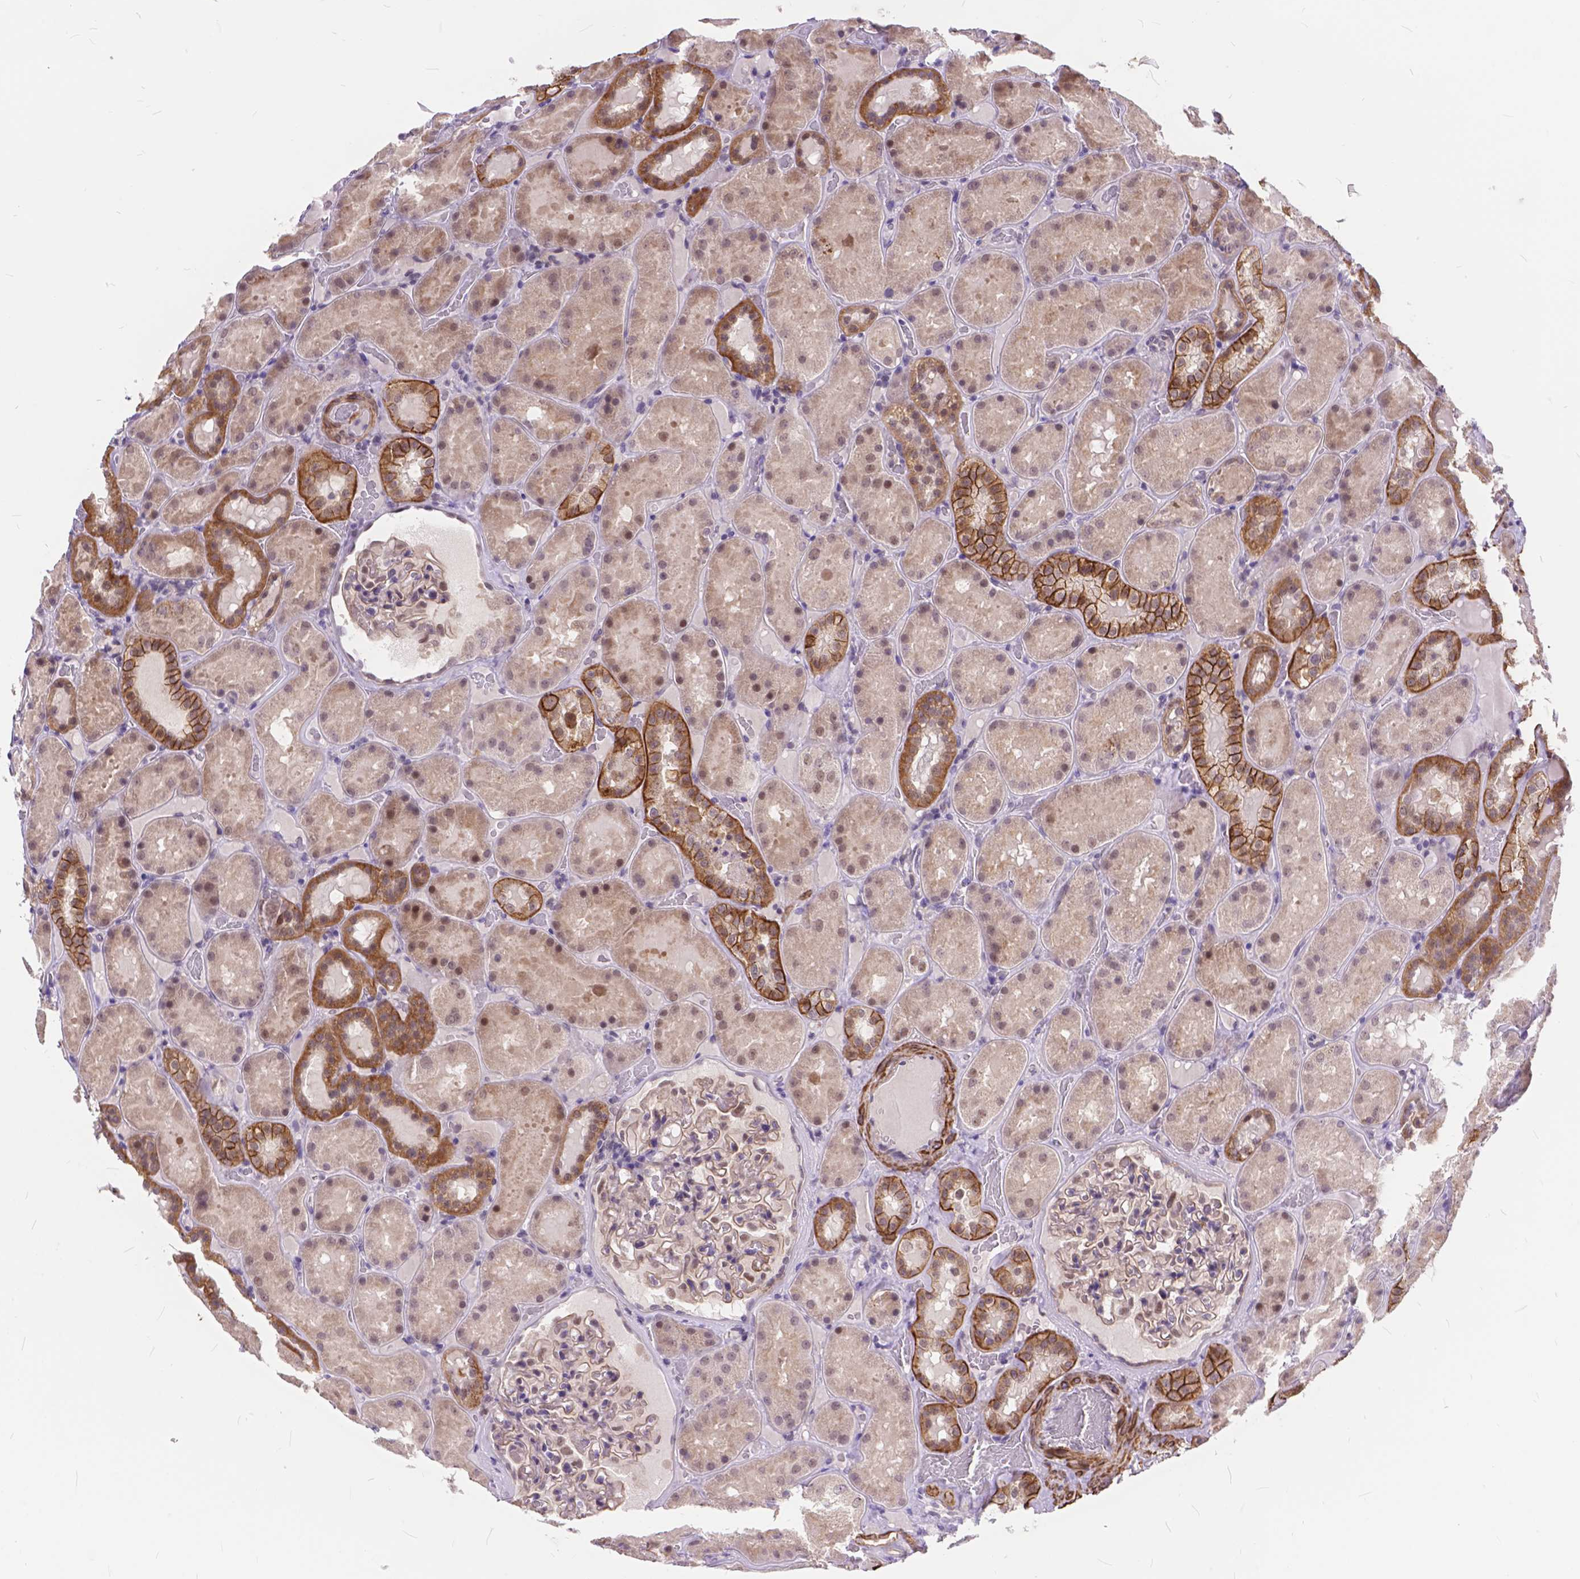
{"staining": {"intensity": "negative", "quantity": "none", "location": "none"}, "tissue": "kidney", "cell_type": "Cells in glomeruli", "image_type": "normal", "snomed": [{"axis": "morphology", "description": "Normal tissue, NOS"}, {"axis": "topography", "description": "Kidney"}], "caption": "High magnification brightfield microscopy of unremarkable kidney stained with DAB (3,3'-diaminobenzidine) (brown) and counterstained with hematoxylin (blue): cells in glomeruli show no significant staining. Brightfield microscopy of IHC stained with DAB (3,3'-diaminobenzidine) (brown) and hematoxylin (blue), captured at high magnification.", "gene": "MAN2C1", "patient": {"sex": "male", "age": 73}}